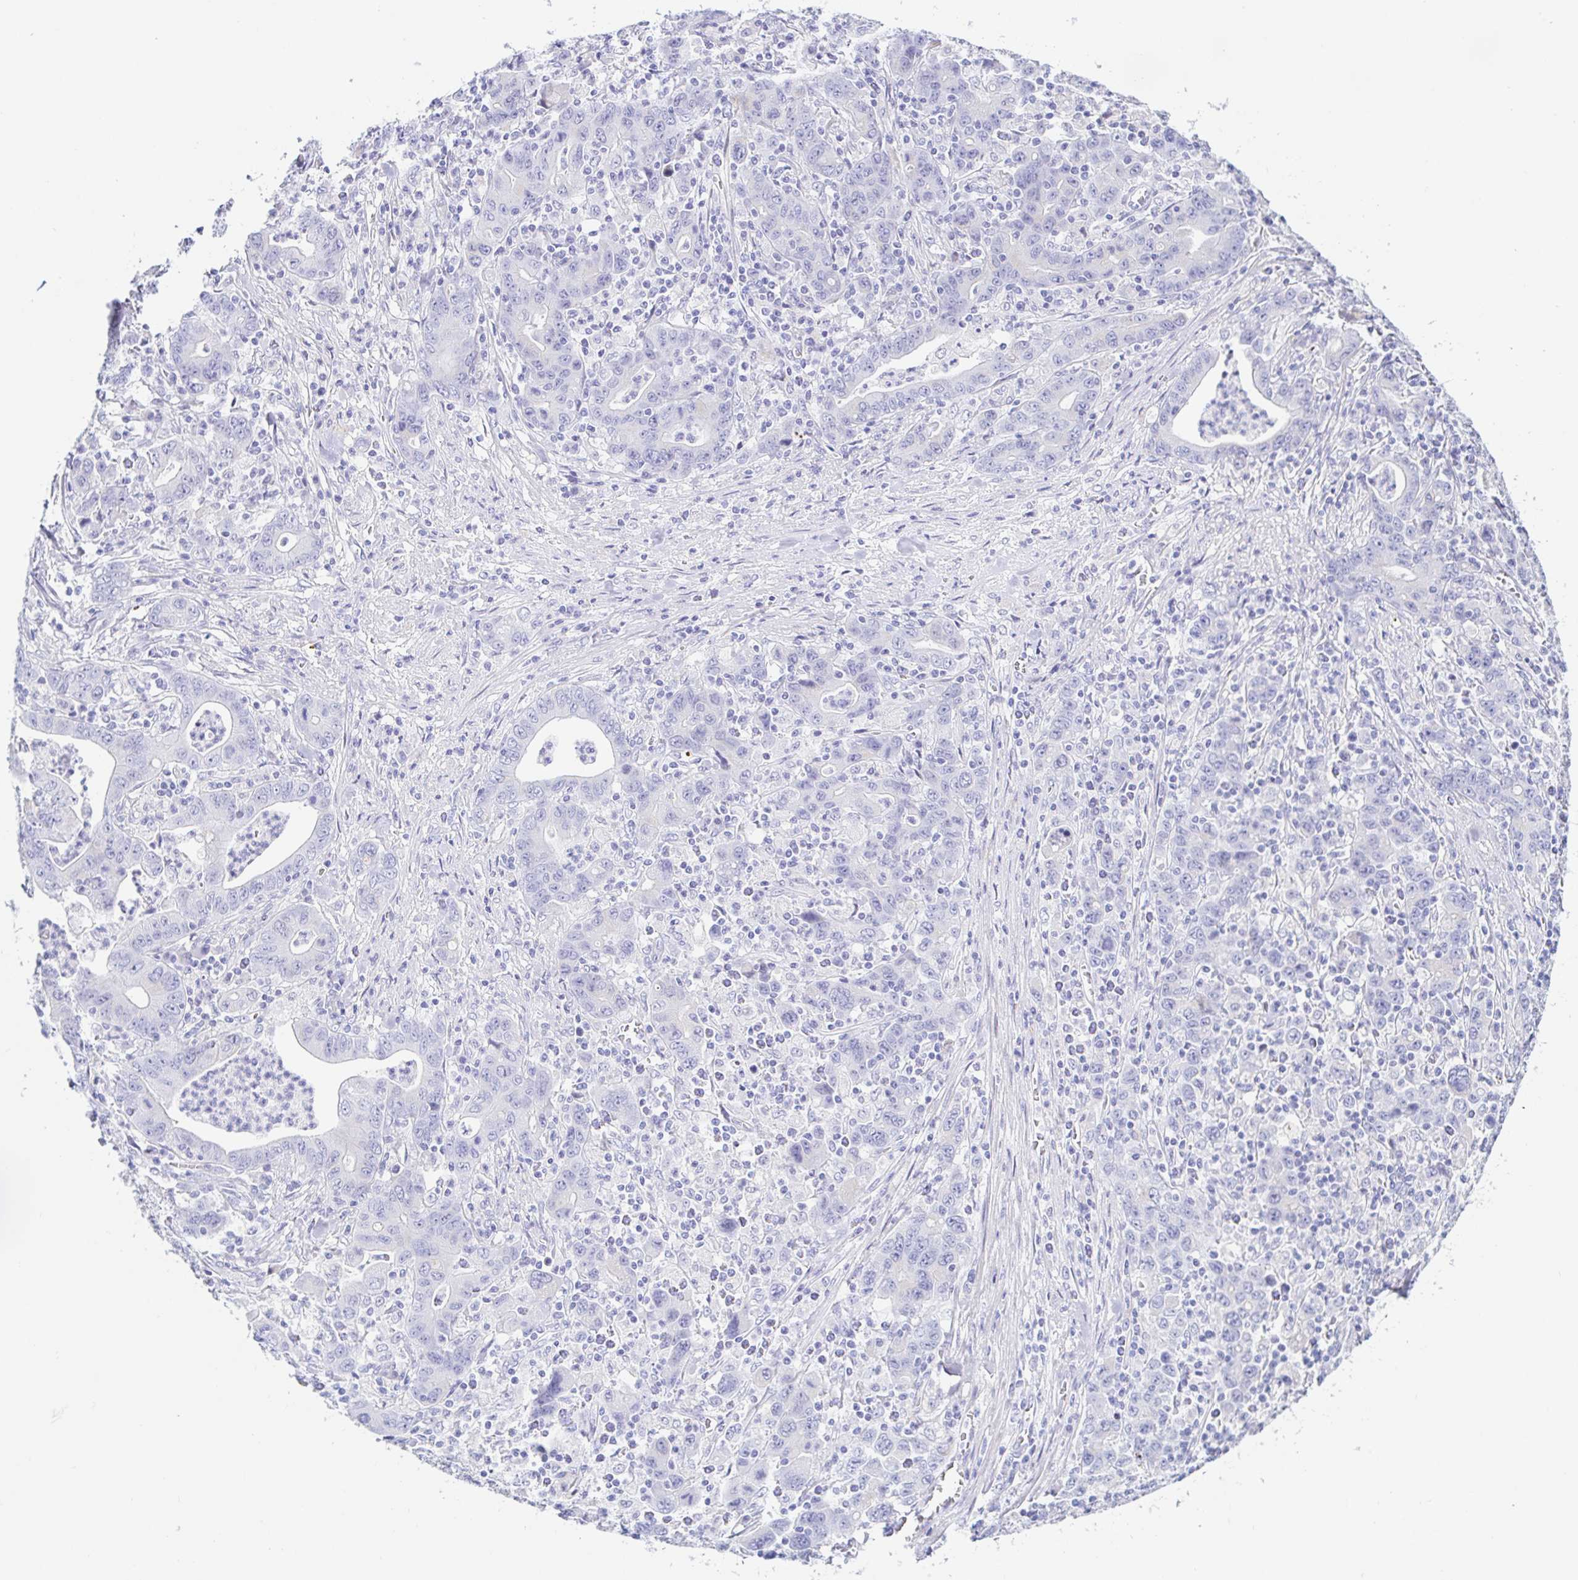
{"staining": {"intensity": "negative", "quantity": "none", "location": "none"}, "tissue": "stomach cancer", "cell_type": "Tumor cells", "image_type": "cancer", "snomed": [{"axis": "morphology", "description": "Adenocarcinoma, NOS"}, {"axis": "topography", "description": "Stomach, upper"}], "caption": "This micrograph is of adenocarcinoma (stomach) stained with immunohistochemistry to label a protein in brown with the nuclei are counter-stained blue. There is no expression in tumor cells.", "gene": "PINLYP", "patient": {"sex": "male", "age": 69}}